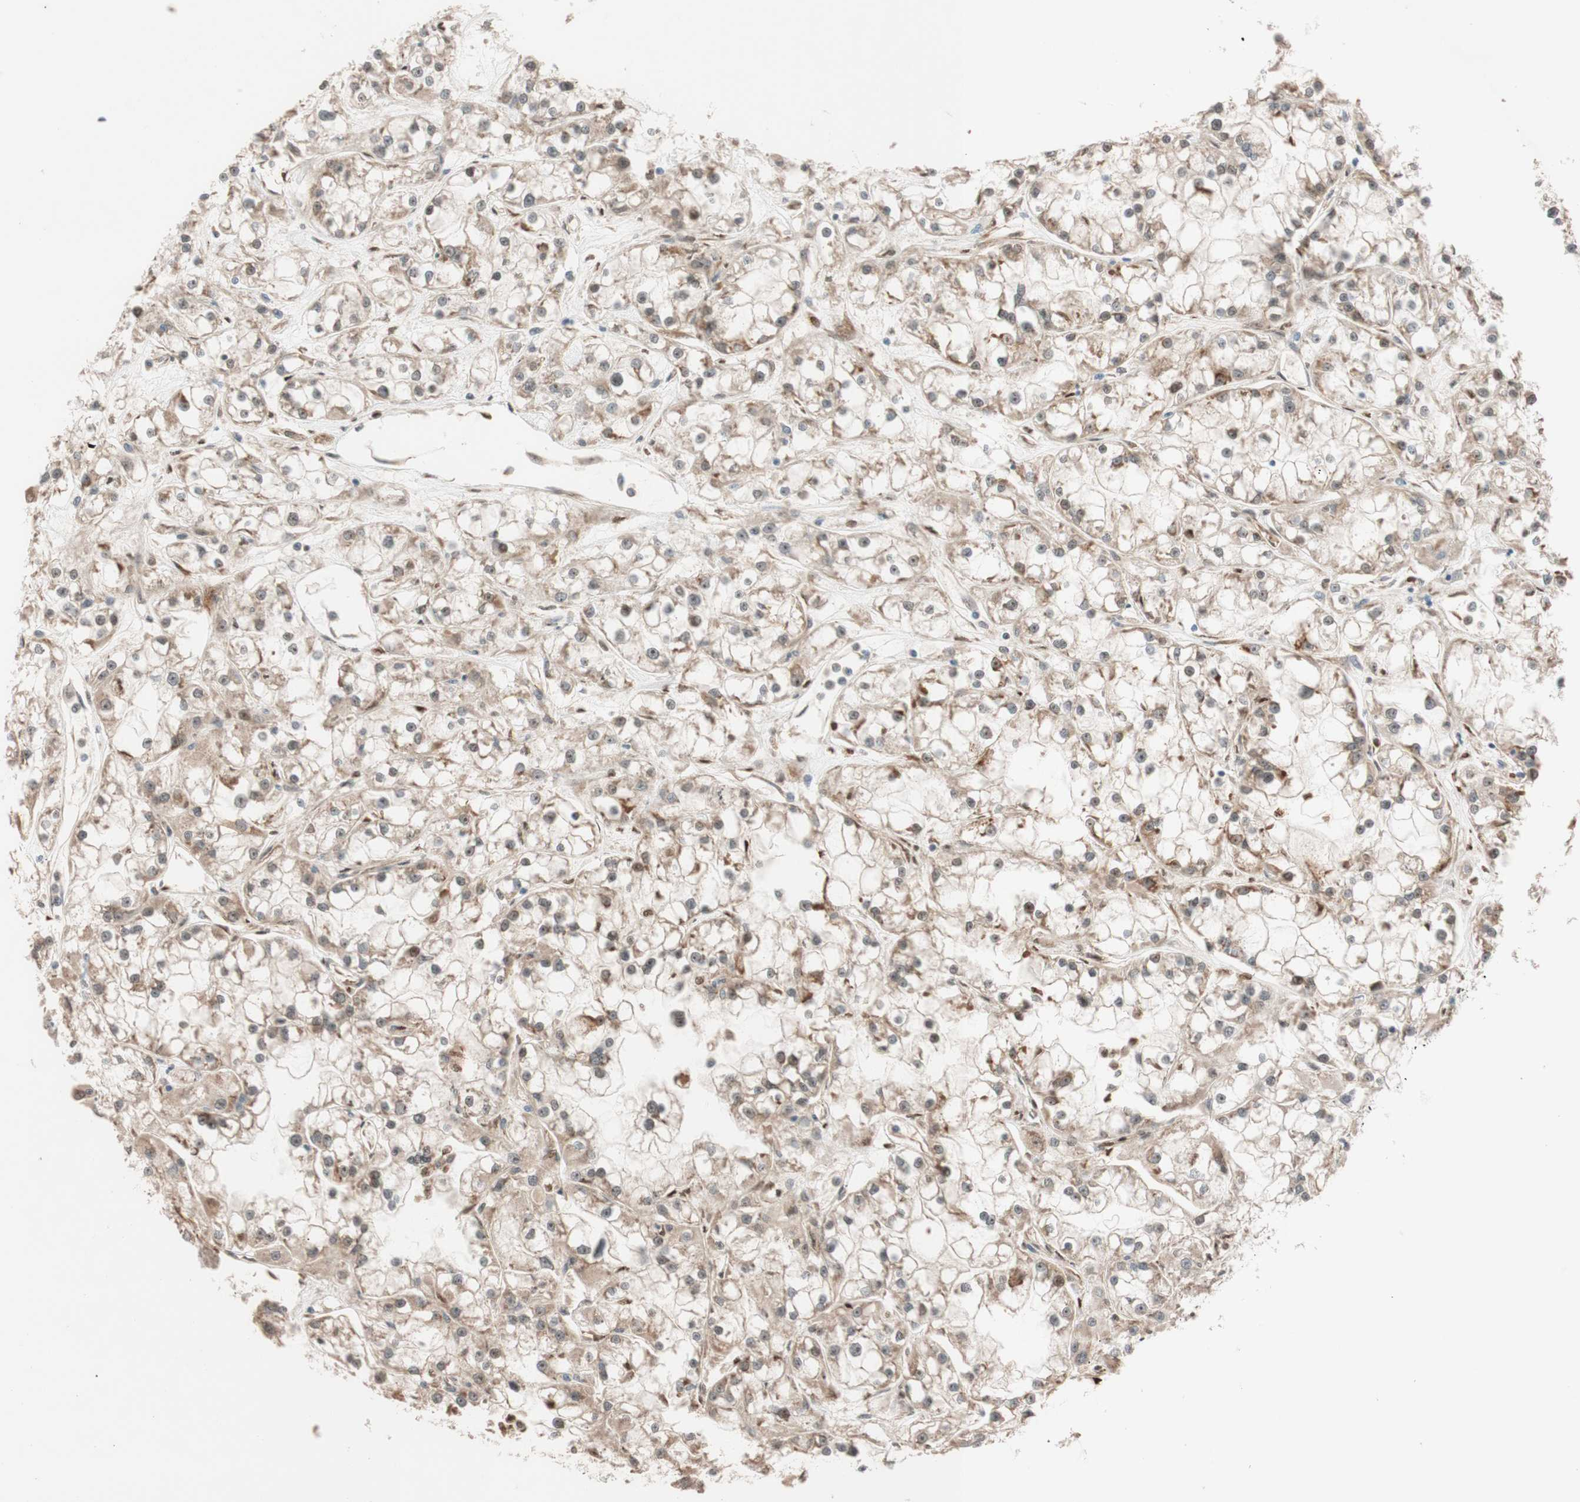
{"staining": {"intensity": "weak", "quantity": "25%-75%", "location": "cytoplasmic/membranous"}, "tissue": "renal cancer", "cell_type": "Tumor cells", "image_type": "cancer", "snomed": [{"axis": "morphology", "description": "Adenocarcinoma, NOS"}, {"axis": "topography", "description": "Kidney"}], "caption": "Renal adenocarcinoma was stained to show a protein in brown. There is low levels of weak cytoplasmic/membranous staining in about 25%-75% of tumor cells. (DAB IHC, brown staining for protein, blue staining for nuclei).", "gene": "CCNC", "patient": {"sex": "female", "age": 52}}